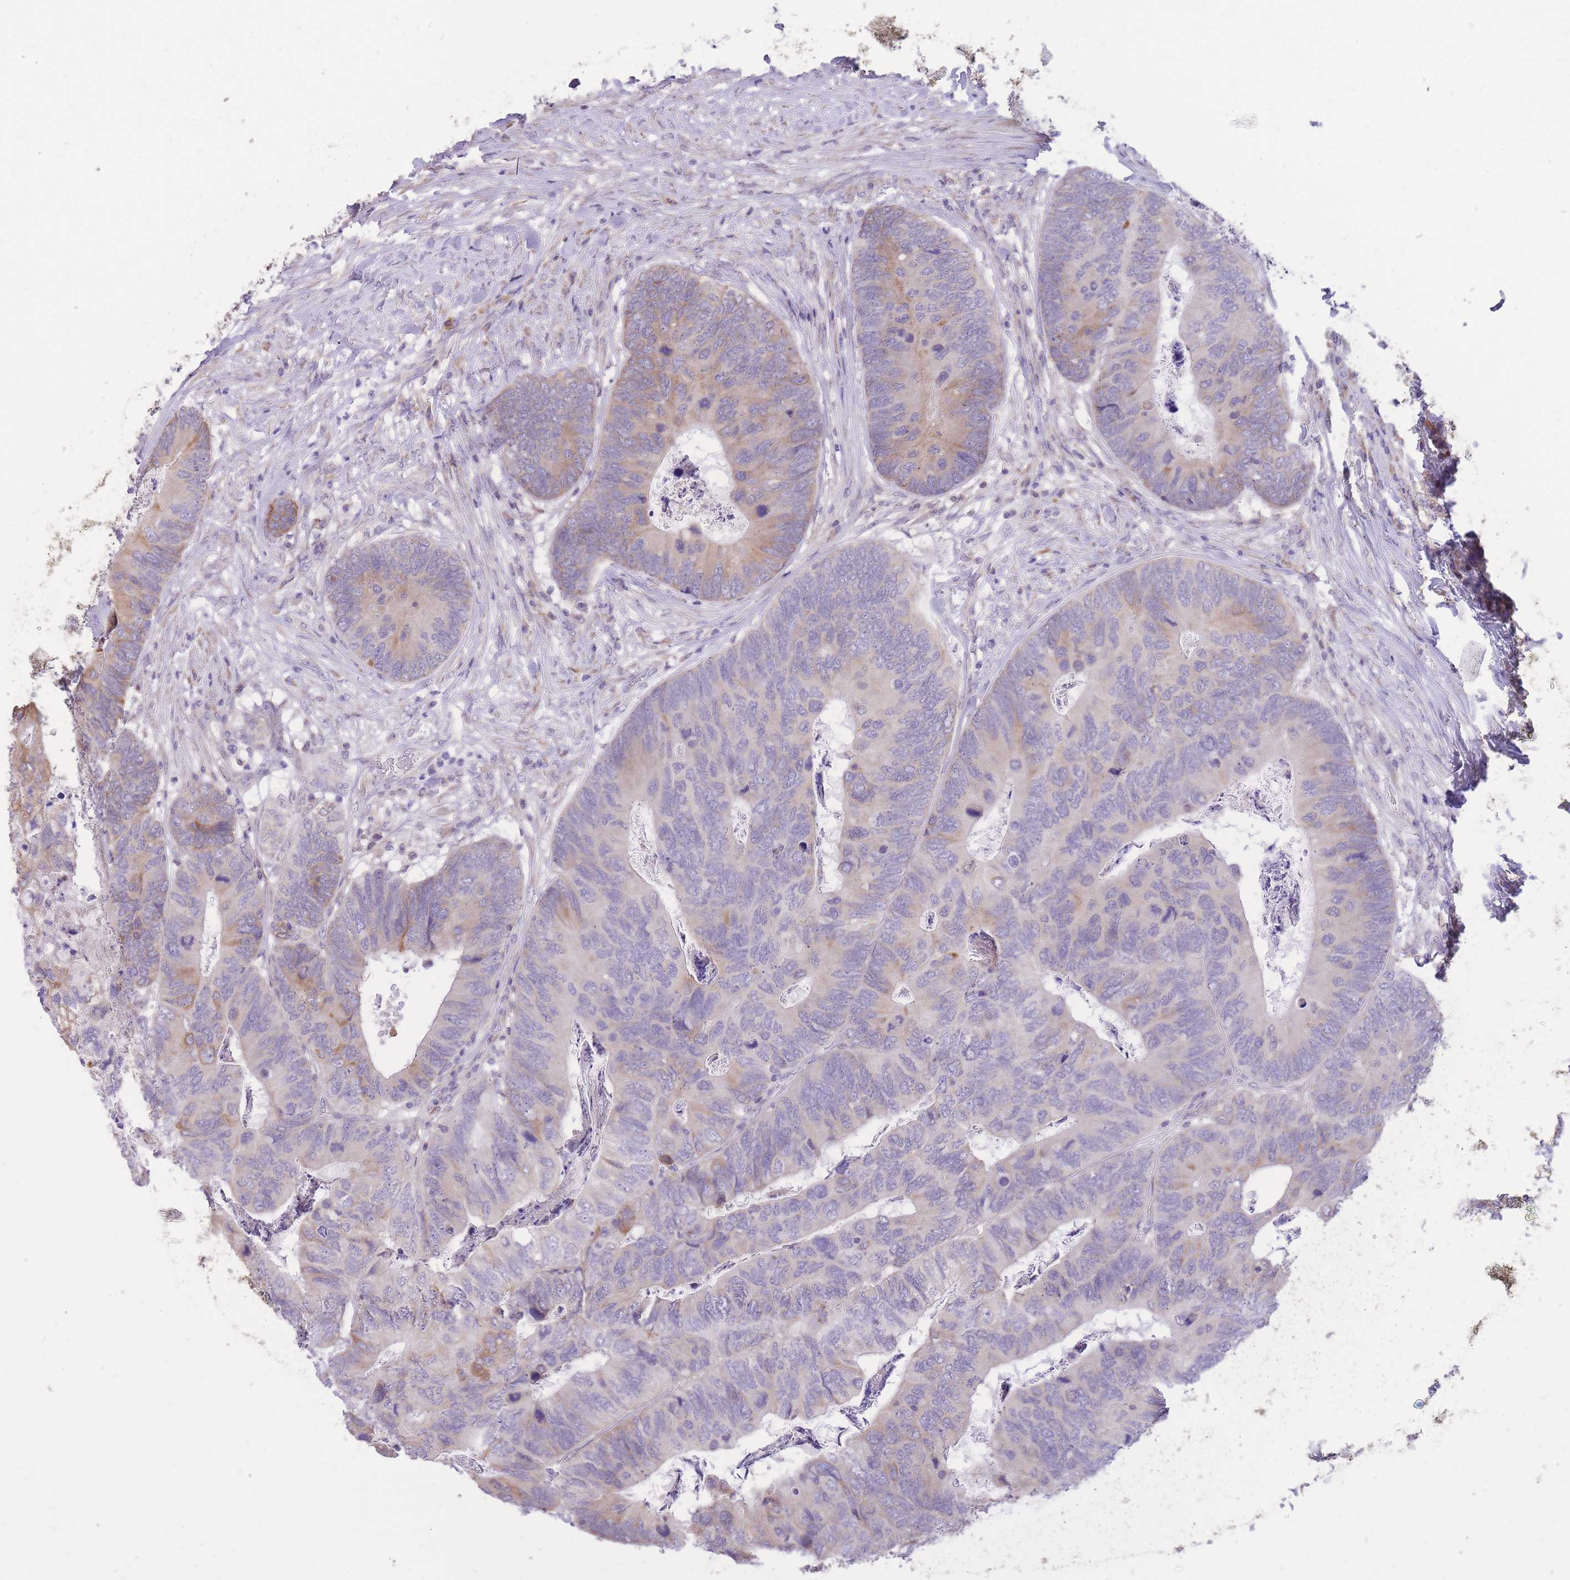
{"staining": {"intensity": "moderate", "quantity": "<25%", "location": "cytoplasmic/membranous"}, "tissue": "colorectal cancer", "cell_type": "Tumor cells", "image_type": "cancer", "snomed": [{"axis": "morphology", "description": "Adenocarcinoma, NOS"}, {"axis": "topography", "description": "Colon"}], "caption": "Human adenocarcinoma (colorectal) stained with a protein marker reveals moderate staining in tumor cells.", "gene": "TOPAZ1", "patient": {"sex": "female", "age": 67}}